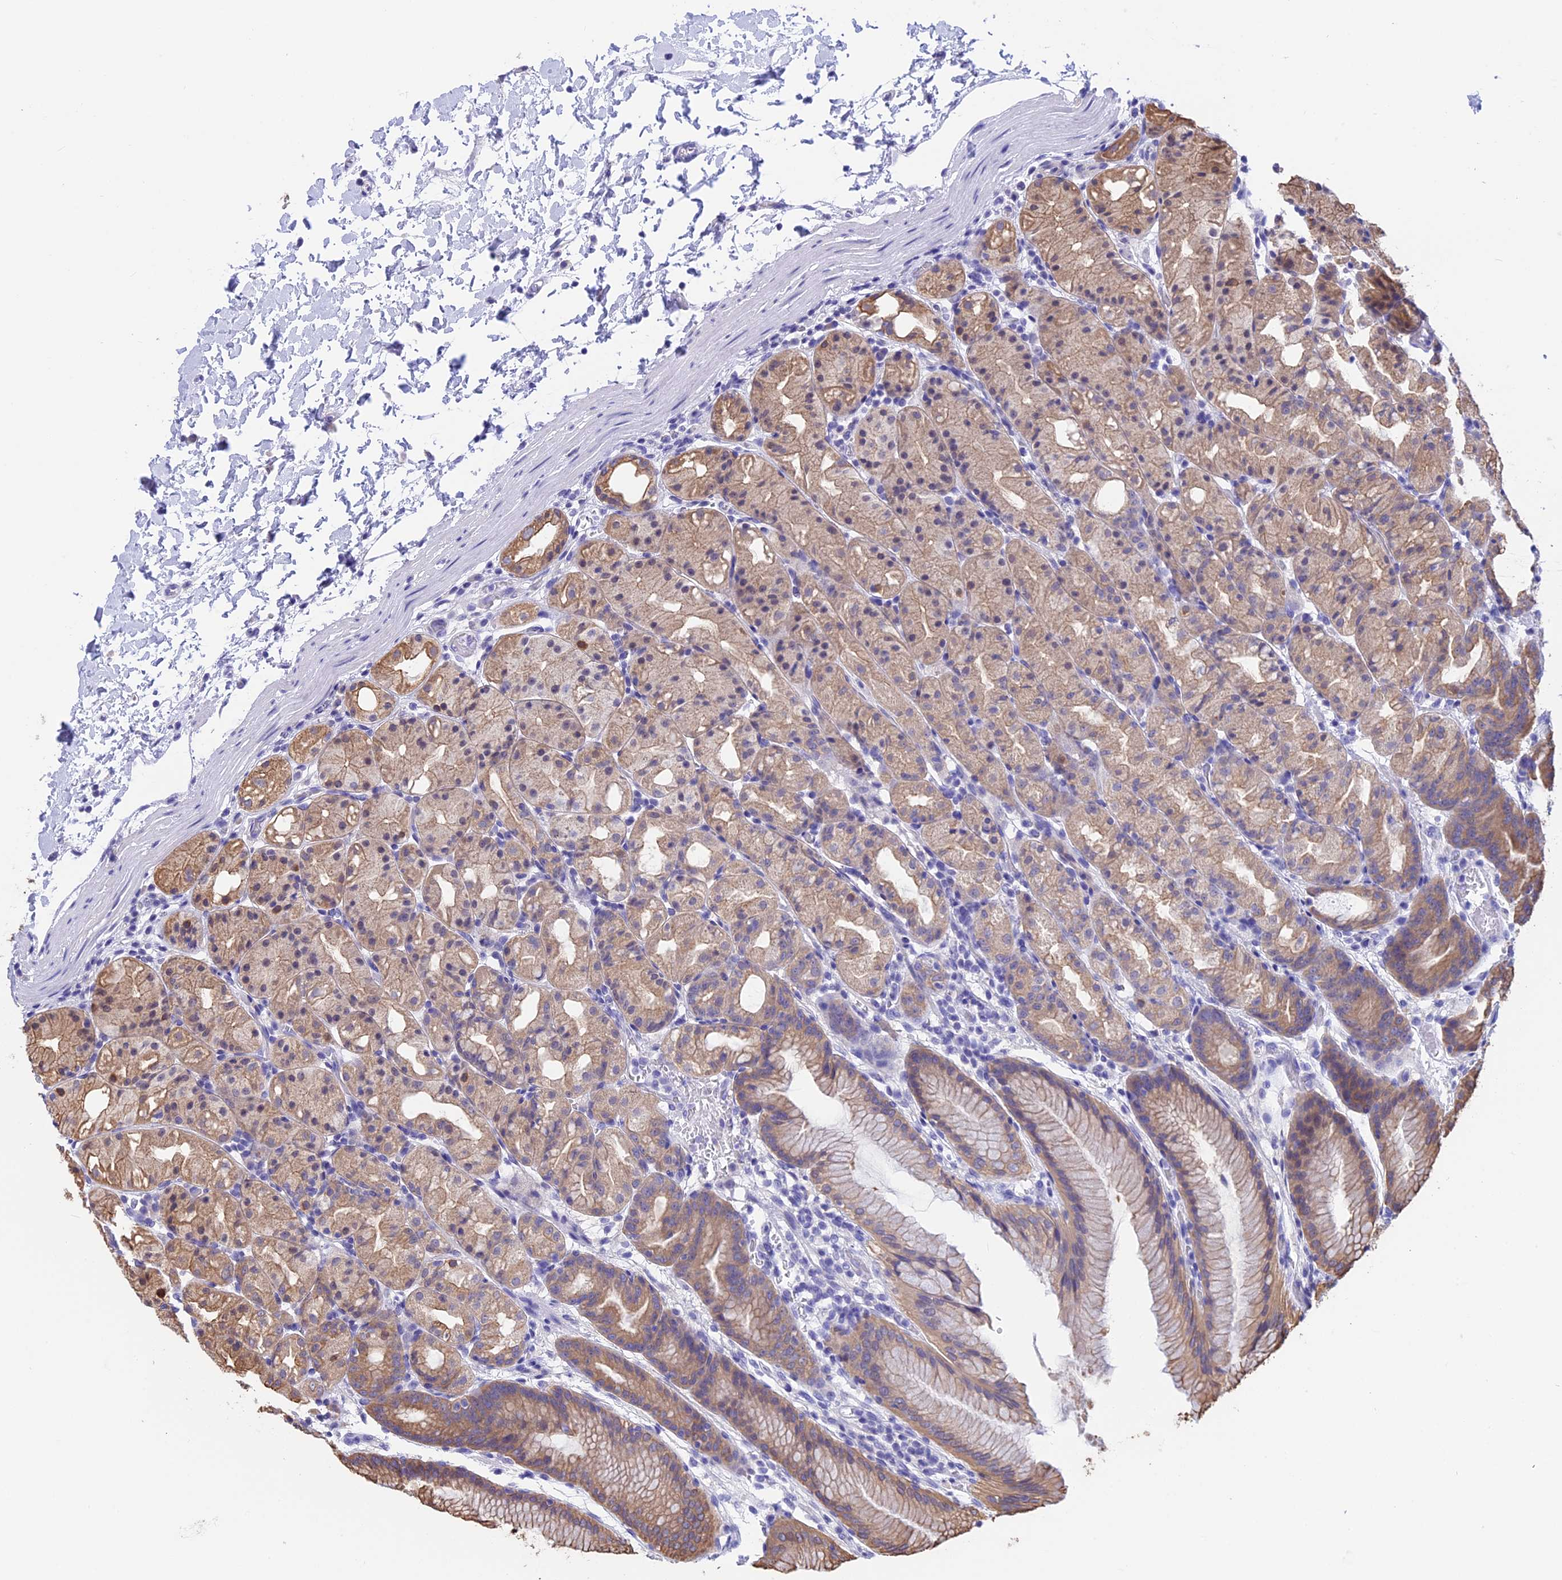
{"staining": {"intensity": "moderate", "quantity": "25%-75%", "location": "cytoplasmic/membranous"}, "tissue": "stomach", "cell_type": "Glandular cells", "image_type": "normal", "snomed": [{"axis": "morphology", "description": "Normal tissue, NOS"}, {"axis": "topography", "description": "Stomach, upper"}], "caption": "A high-resolution micrograph shows immunohistochemistry (IHC) staining of normal stomach, which demonstrates moderate cytoplasmic/membranous positivity in approximately 25%-75% of glandular cells. The protein is shown in brown color, while the nuclei are stained blue.", "gene": "STUB1", "patient": {"sex": "male", "age": 48}}